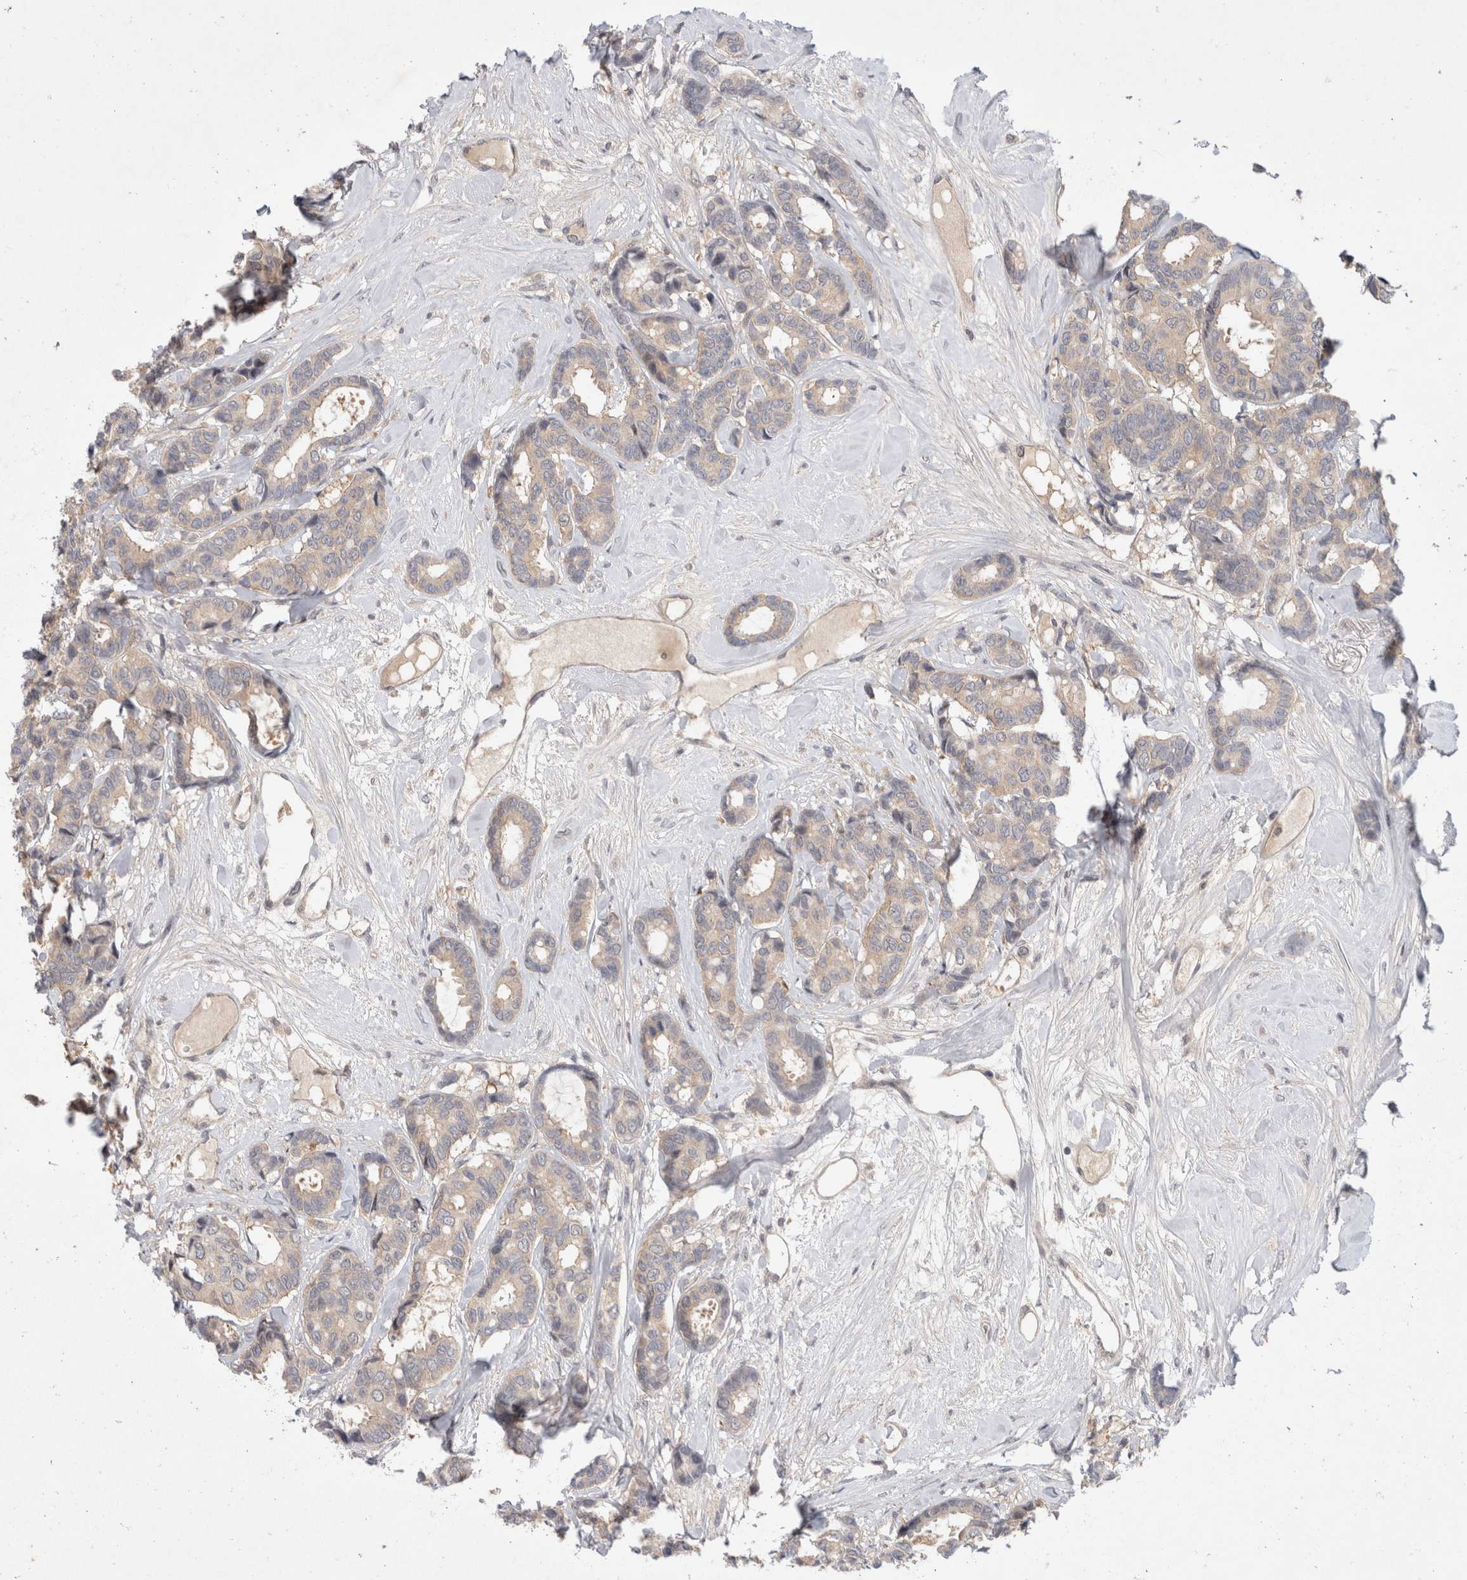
{"staining": {"intensity": "weak", "quantity": ">75%", "location": "cytoplasmic/membranous"}, "tissue": "breast cancer", "cell_type": "Tumor cells", "image_type": "cancer", "snomed": [{"axis": "morphology", "description": "Duct carcinoma"}, {"axis": "topography", "description": "Breast"}], "caption": "Breast cancer (invasive ductal carcinoma) stained with a protein marker reveals weak staining in tumor cells.", "gene": "CERS3", "patient": {"sex": "female", "age": 87}}